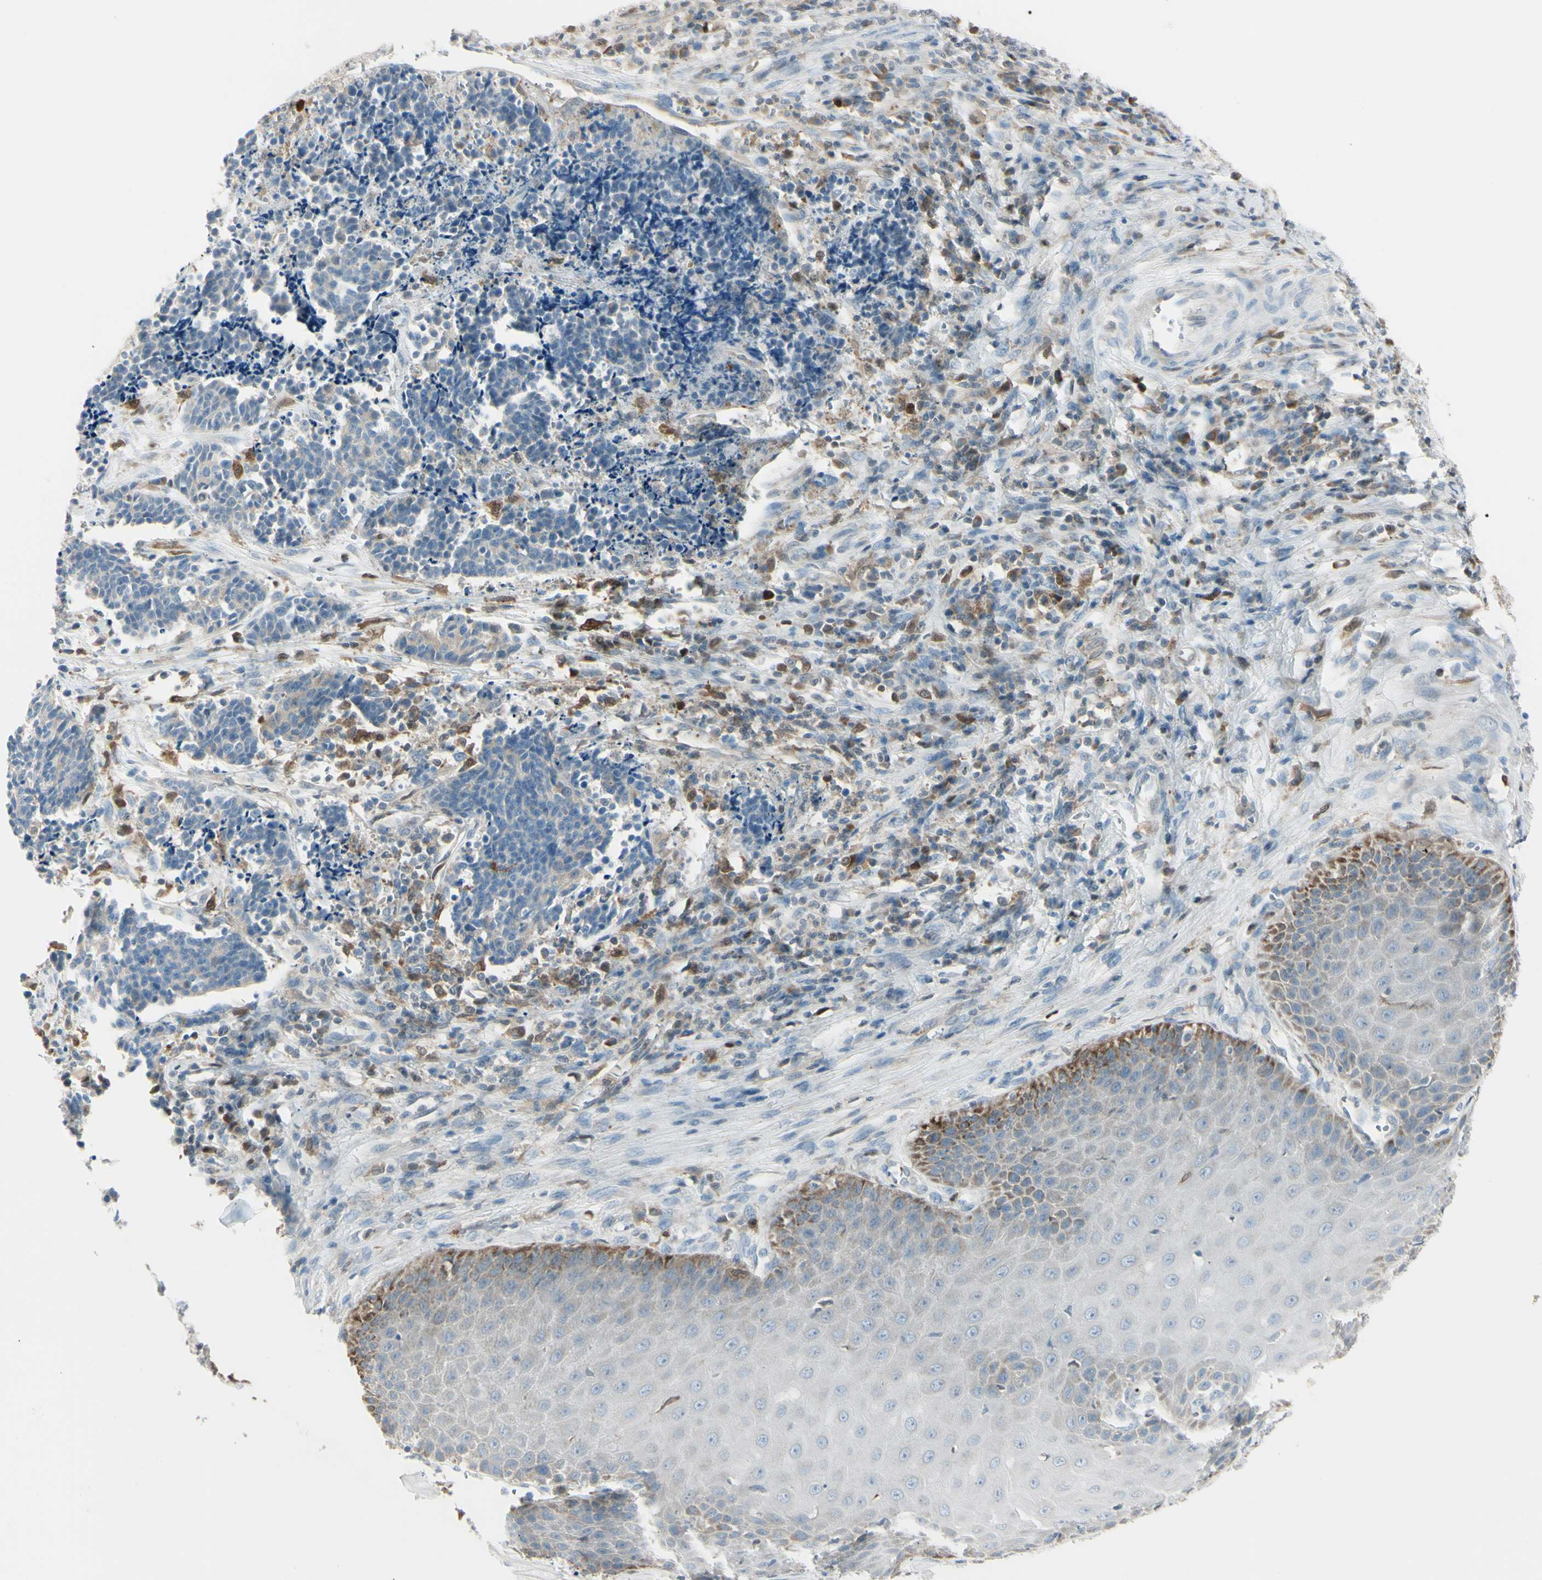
{"staining": {"intensity": "negative", "quantity": "none", "location": "none"}, "tissue": "cervical cancer", "cell_type": "Tumor cells", "image_type": "cancer", "snomed": [{"axis": "morphology", "description": "Squamous cell carcinoma, NOS"}, {"axis": "topography", "description": "Cervix"}], "caption": "The image exhibits no significant positivity in tumor cells of cervical cancer (squamous cell carcinoma).", "gene": "CYRIB", "patient": {"sex": "female", "age": 35}}